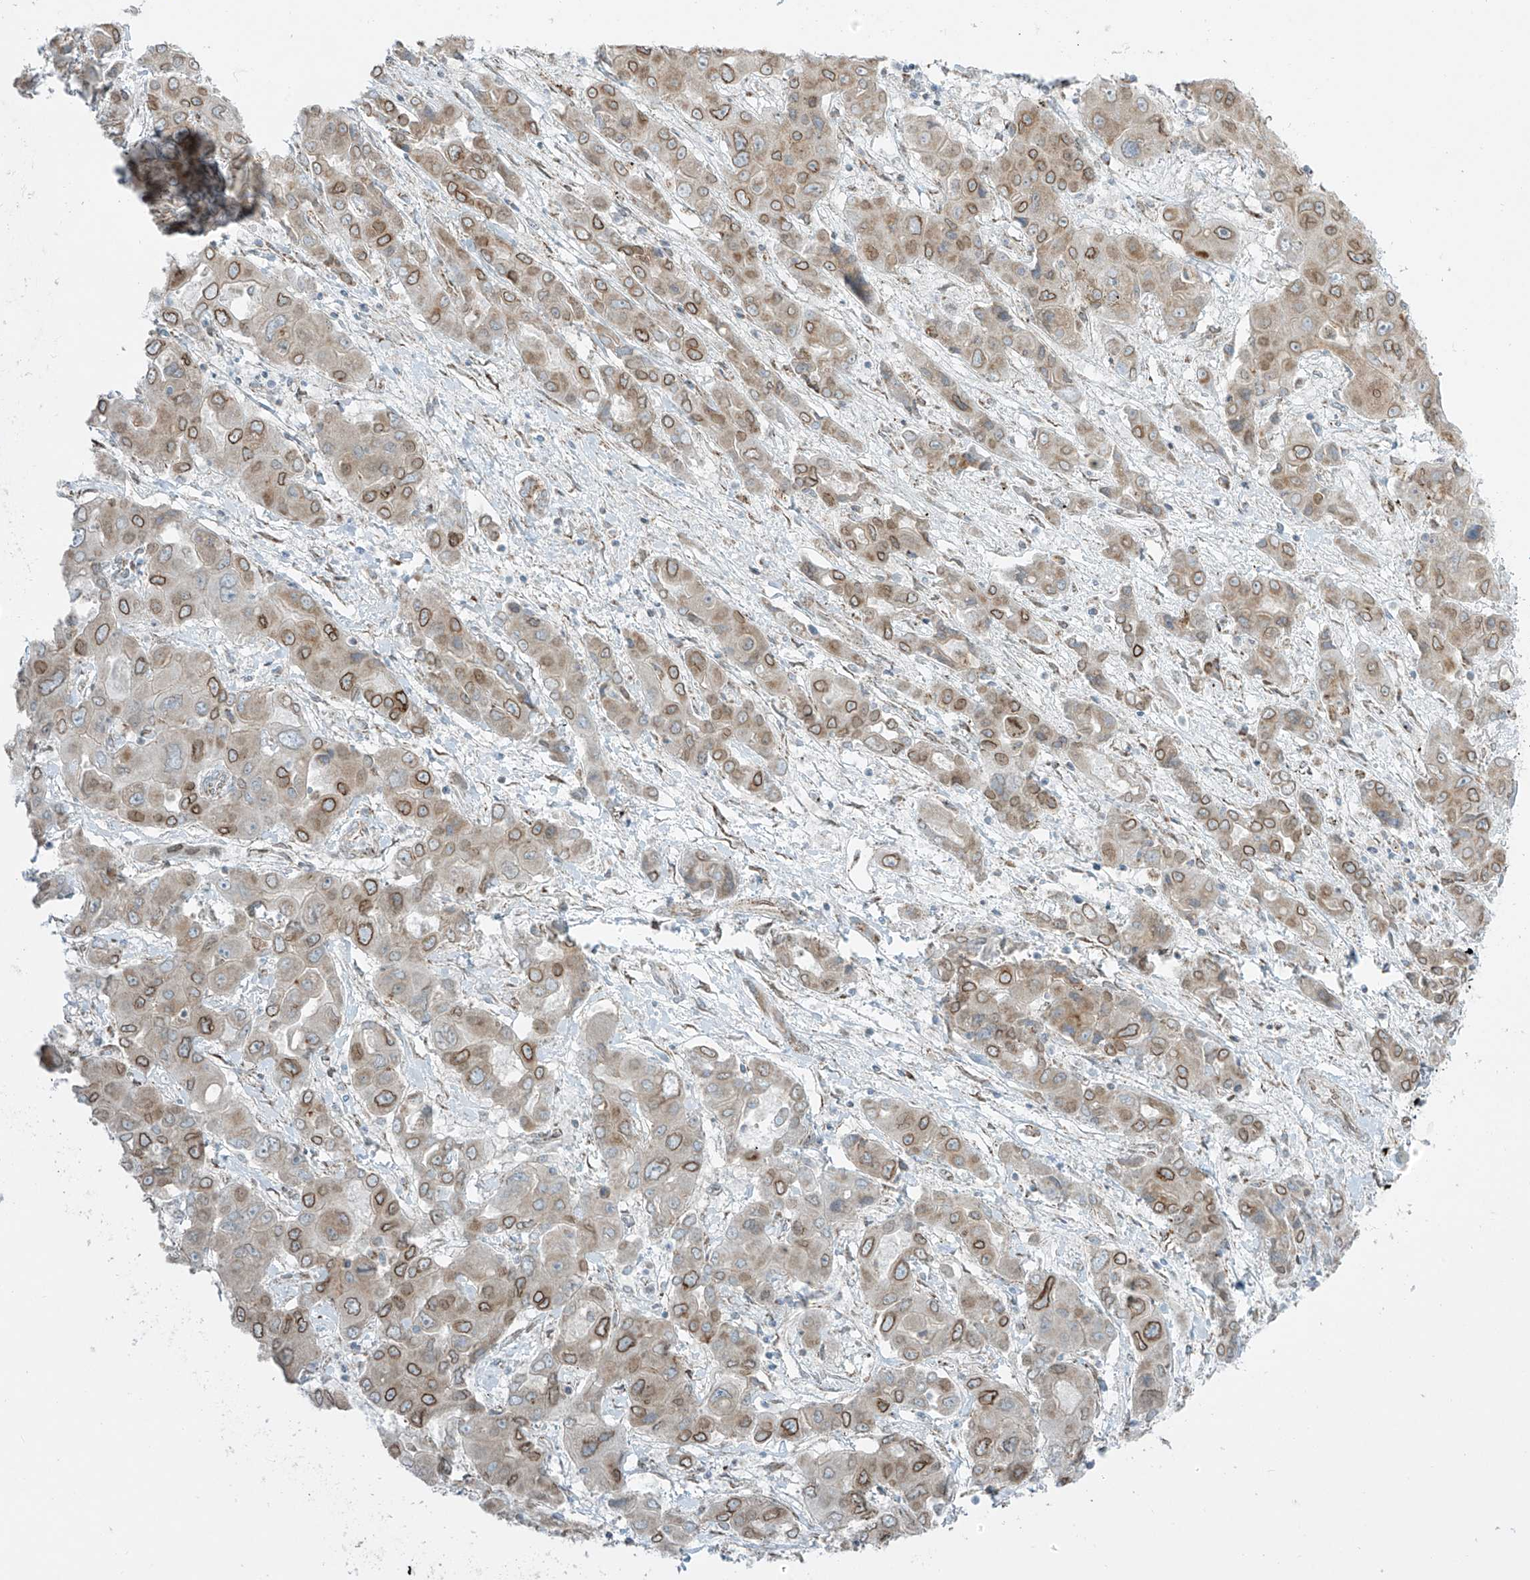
{"staining": {"intensity": "moderate", "quantity": ">75%", "location": "cytoplasmic/membranous,nuclear"}, "tissue": "liver cancer", "cell_type": "Tumor cells", "image_type": "cancer", "snomed": [{"axis": "morphology", "description": "Cholangiocarcinoma"}, {"axis": "topography", "description": "Liver"}], "caption": "IHC of liver cholangiocarcinoma exhibits medium levels of moderate cytoplasmic/membranous and nuclear staining in approximately >75% of tumor cells. (IHC, brightfield microscopy, high magnification).", "gene": "SMDT1", "patient": {"sex": "male", "age": 67}}